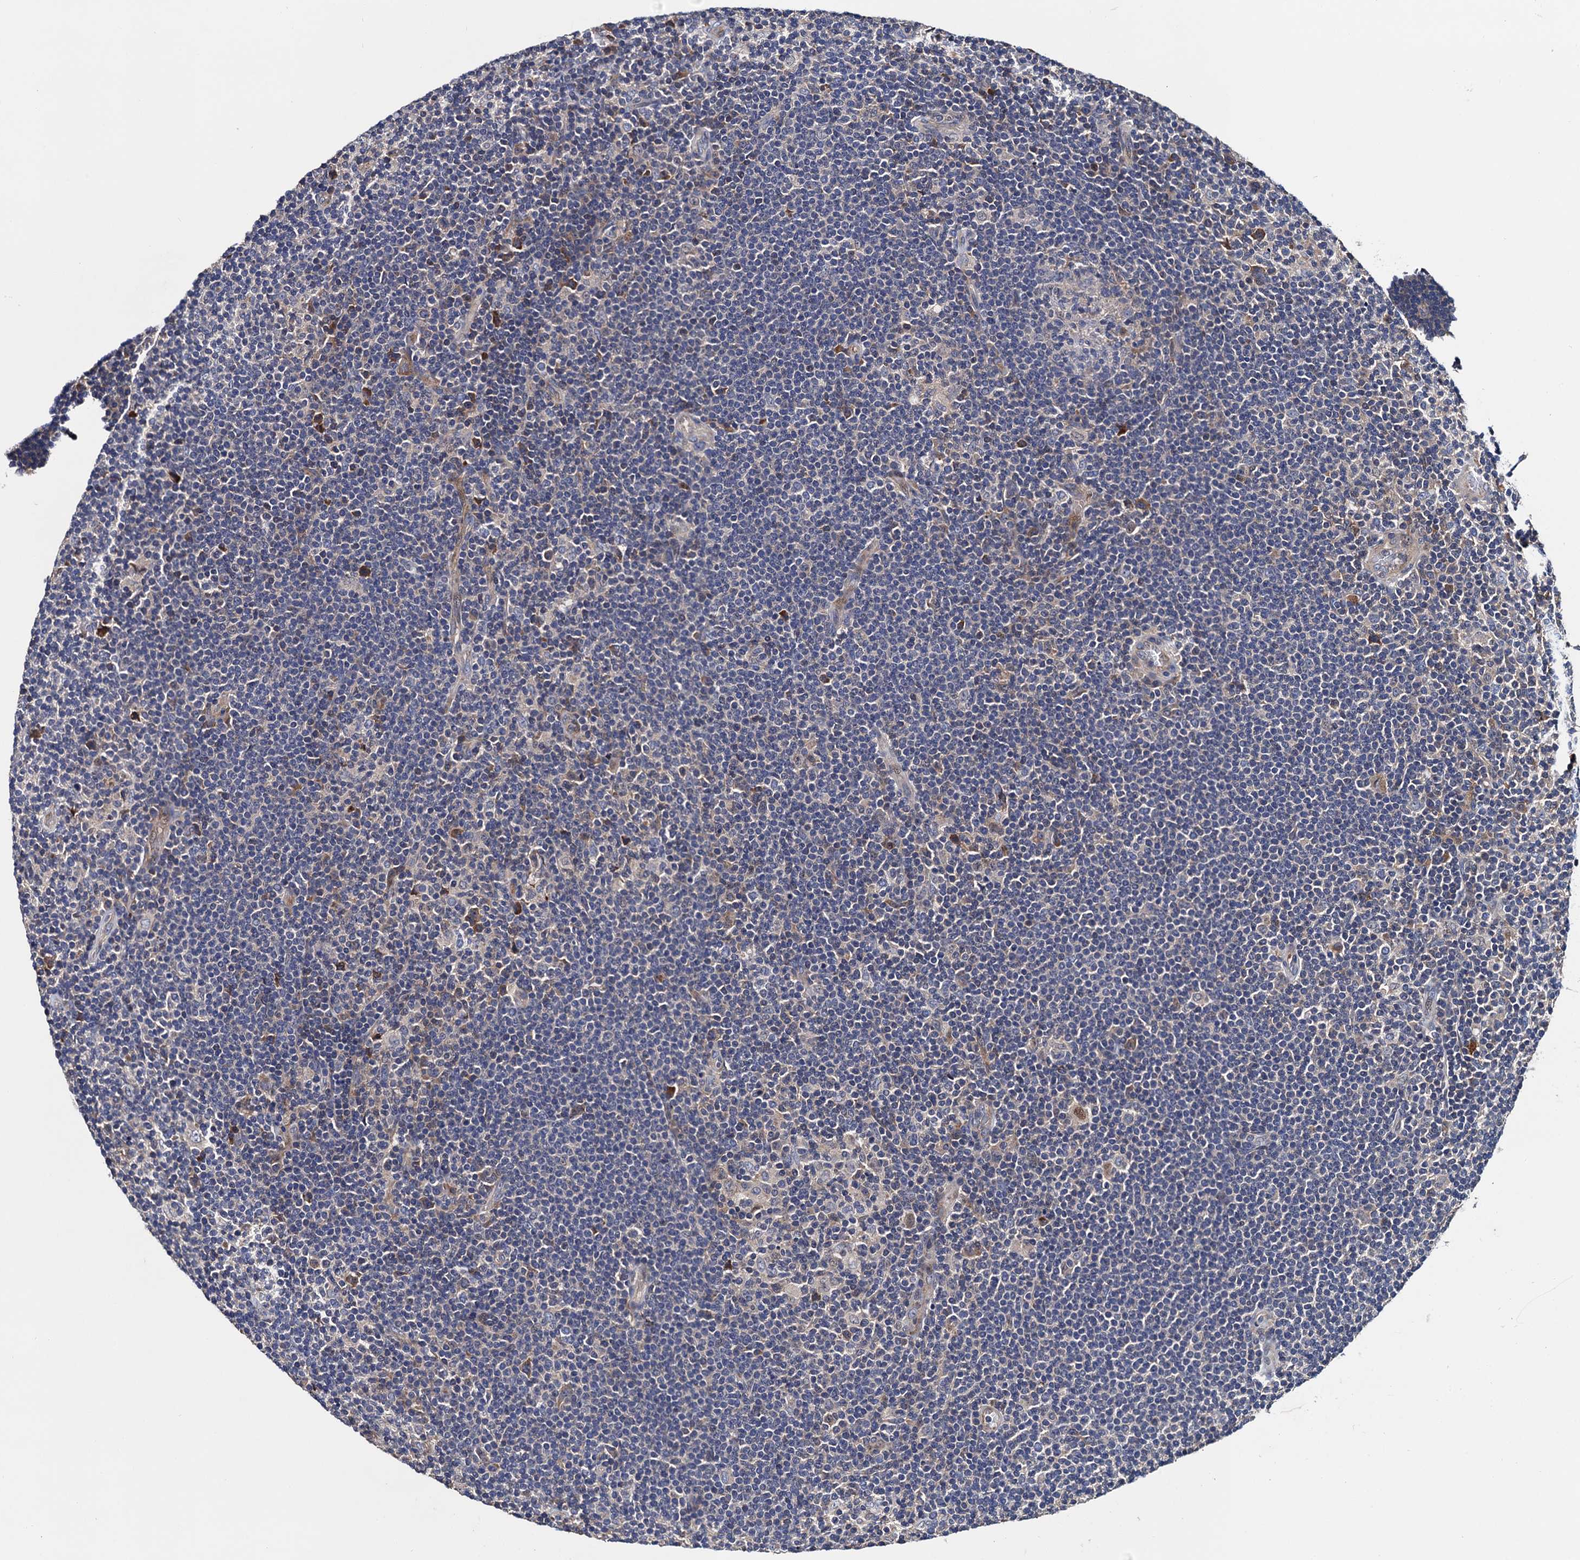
{"staining": {"intensity": "negative", "quantity": "none", "location": "none"}, "tissue": "lymphoma", "cell_type": "Tumor cells", "image_type": "cancer", "snomed": [{"axis": "morphology", "description": "Hodgkin's disease, NOS"}, {"axis": "topography", "description": "Lymph node"}], "caption": "This is an IHC histopathology image of lymphoma. There is no positivity in tumor cells.", "gene": "TRMT112", "patient": {"sex": "female", "age": 57}}